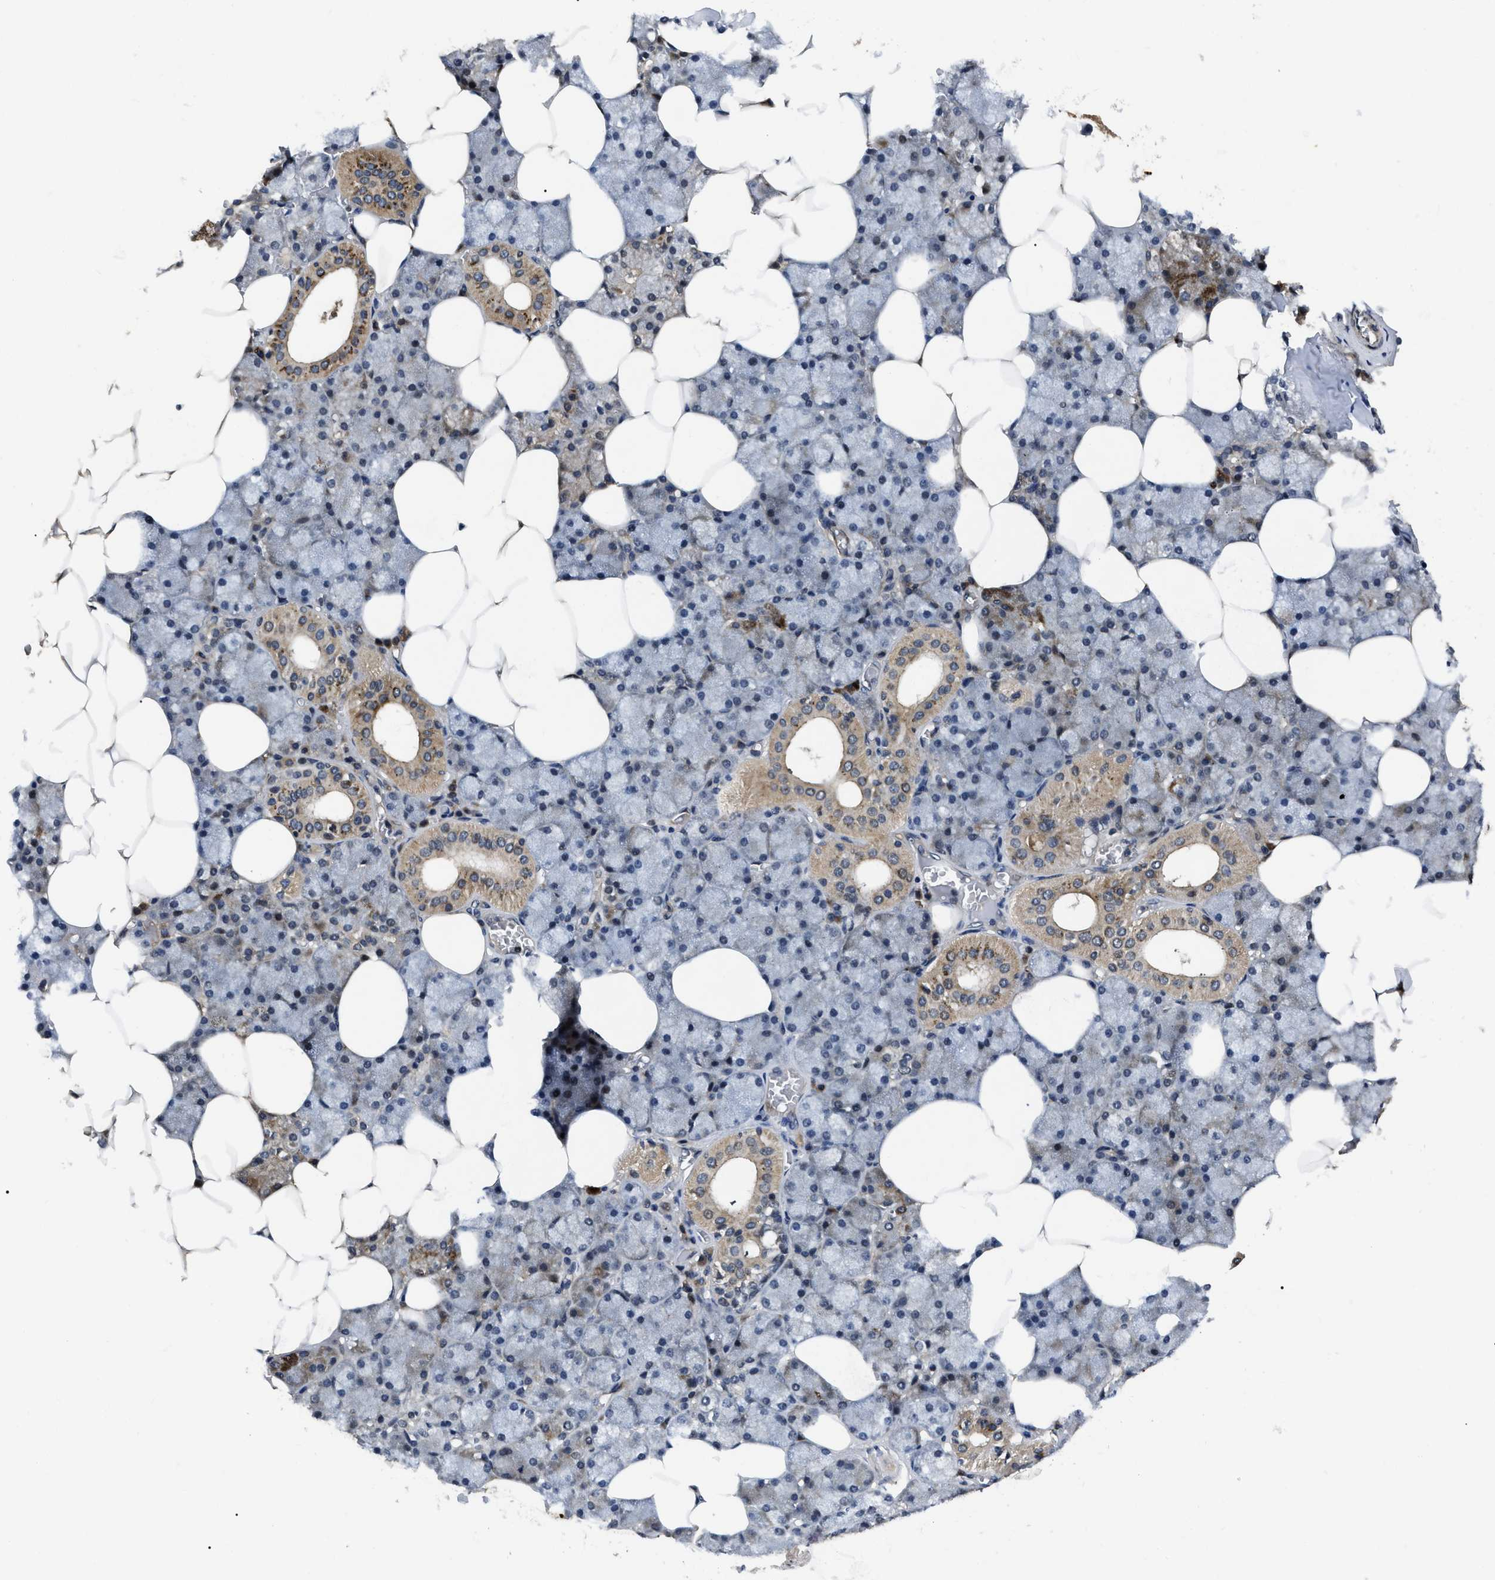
{"staining": {"intensity": "moderate", "quantity": ">75%", "location": "cytoplasmic/membranous"}, "tissue": "salivary gland", "cell_type": "Glandular cells", "image_type": "normal", "snomed": [{"axis": "morphology", "description": "Normal tissue, NOS"}, {"axis": "topography", "description": "Salivary gland"}], "caption": "Brown immunohistochemical staining in unremarkable salivary gland shows moderate cytoplasmic/membranous expression in approximately >75% of glandular cells. The staining is performed using DAB (3,3'-diaminobenzidine) brown chromogen to label protein expression. The nuclei are counter-stained blue using hematoxylin.", "gene": "PPWD1", "patient": {"sex": "male", "age": 62}}